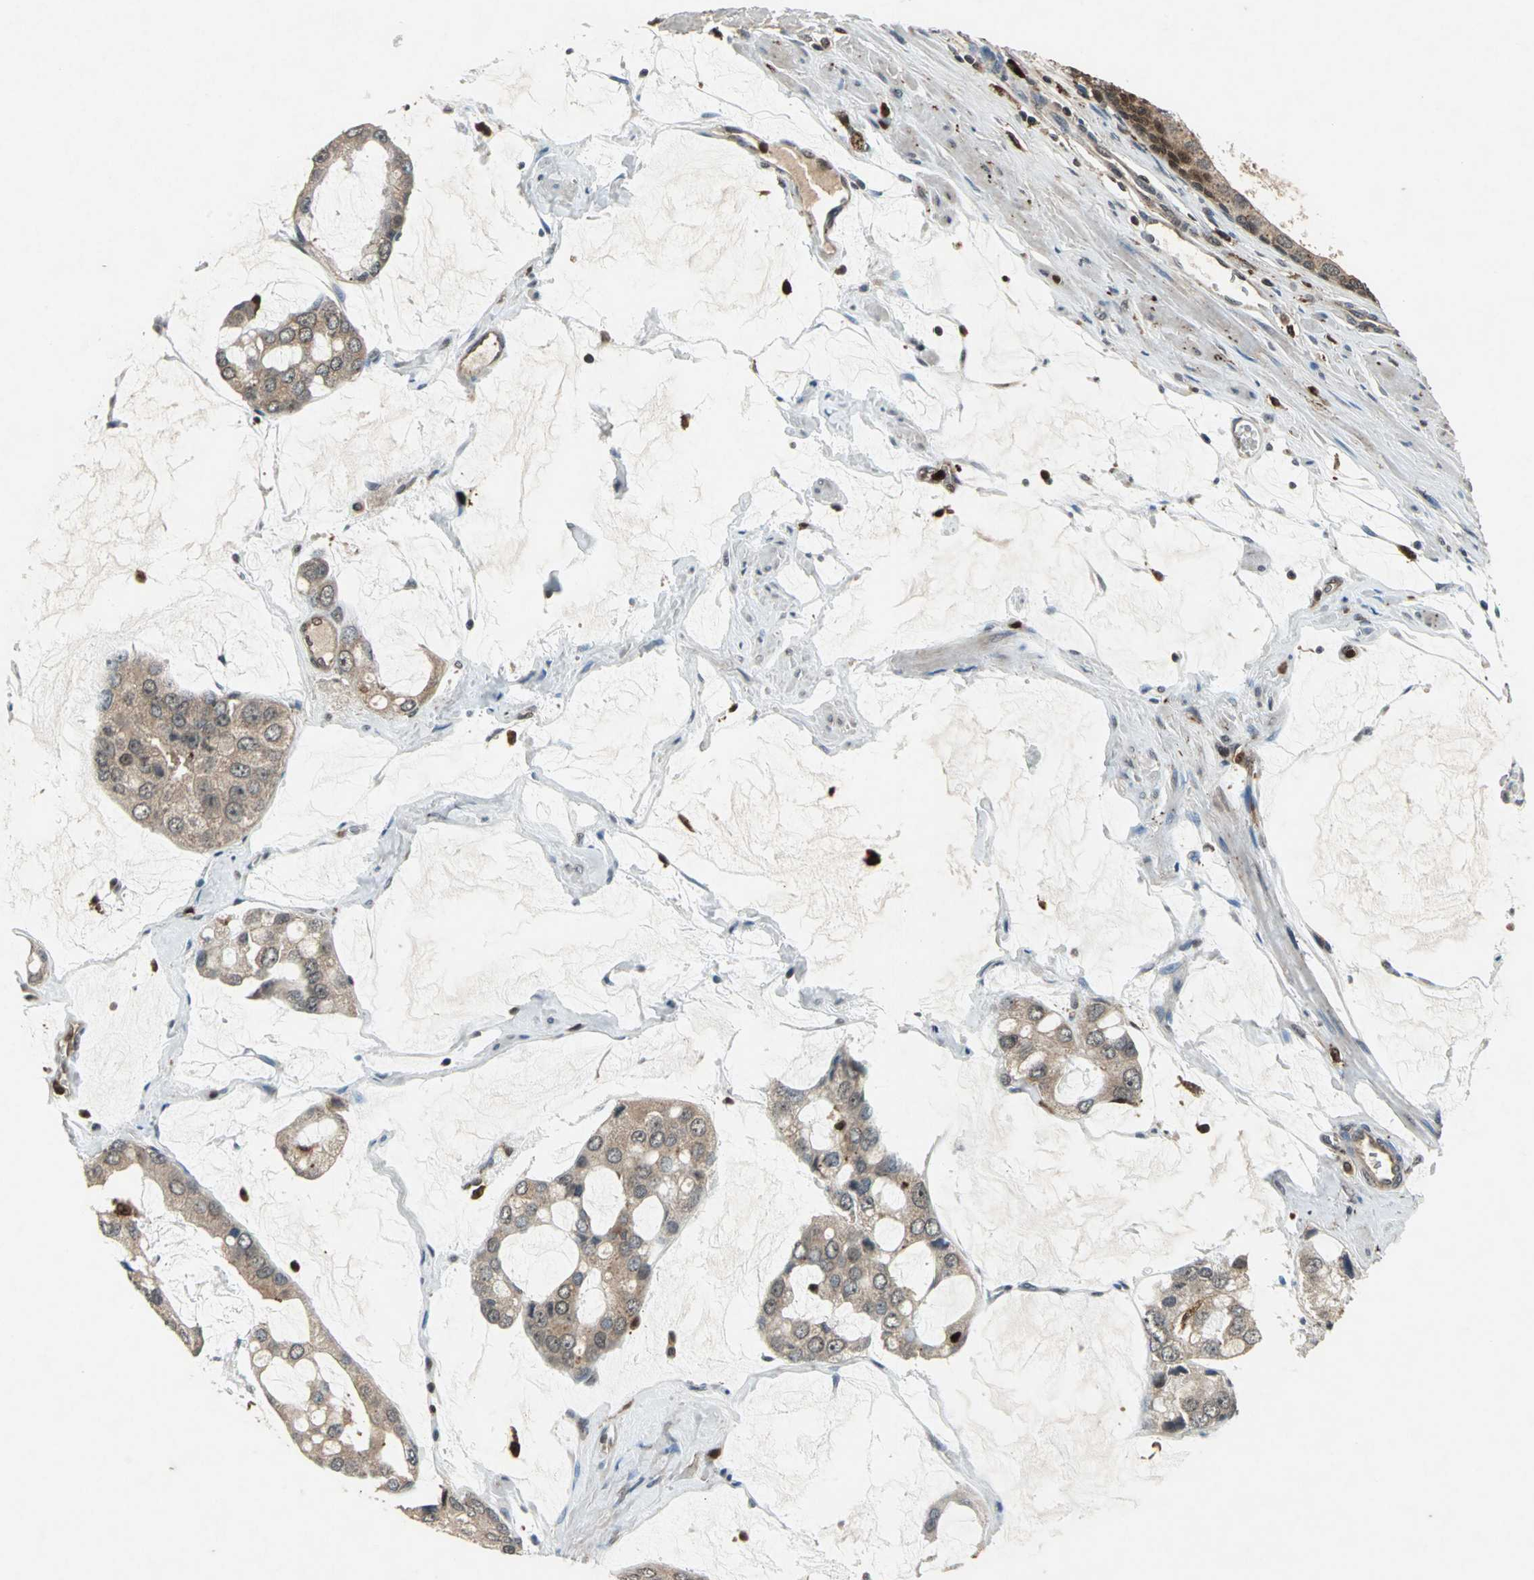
{"staining": {"intensity": "weak", "quantity": ">75%", "location": "cytoplasmic/membranous"}, "tissue": "prostate cancer", "cell_type": "Tumor cells", "image_type": "cancer", "snomed": [{"axis": "morphology", "description": "Adenocarcinoma, High grade"}, {"axis": "topography", "description": "Prostate"}], "caption": "Immunohistochemistry of human high-grade adenocarcinoma (prostate) reveals low levels of weak cytoplasmic/membranous expression in approximately >75% of tumor cells. (Brightfield microscopy of DAB IHC at high magnification).", "gene": "PYCARD", "patient": {"sex": "male", "age": 67}}